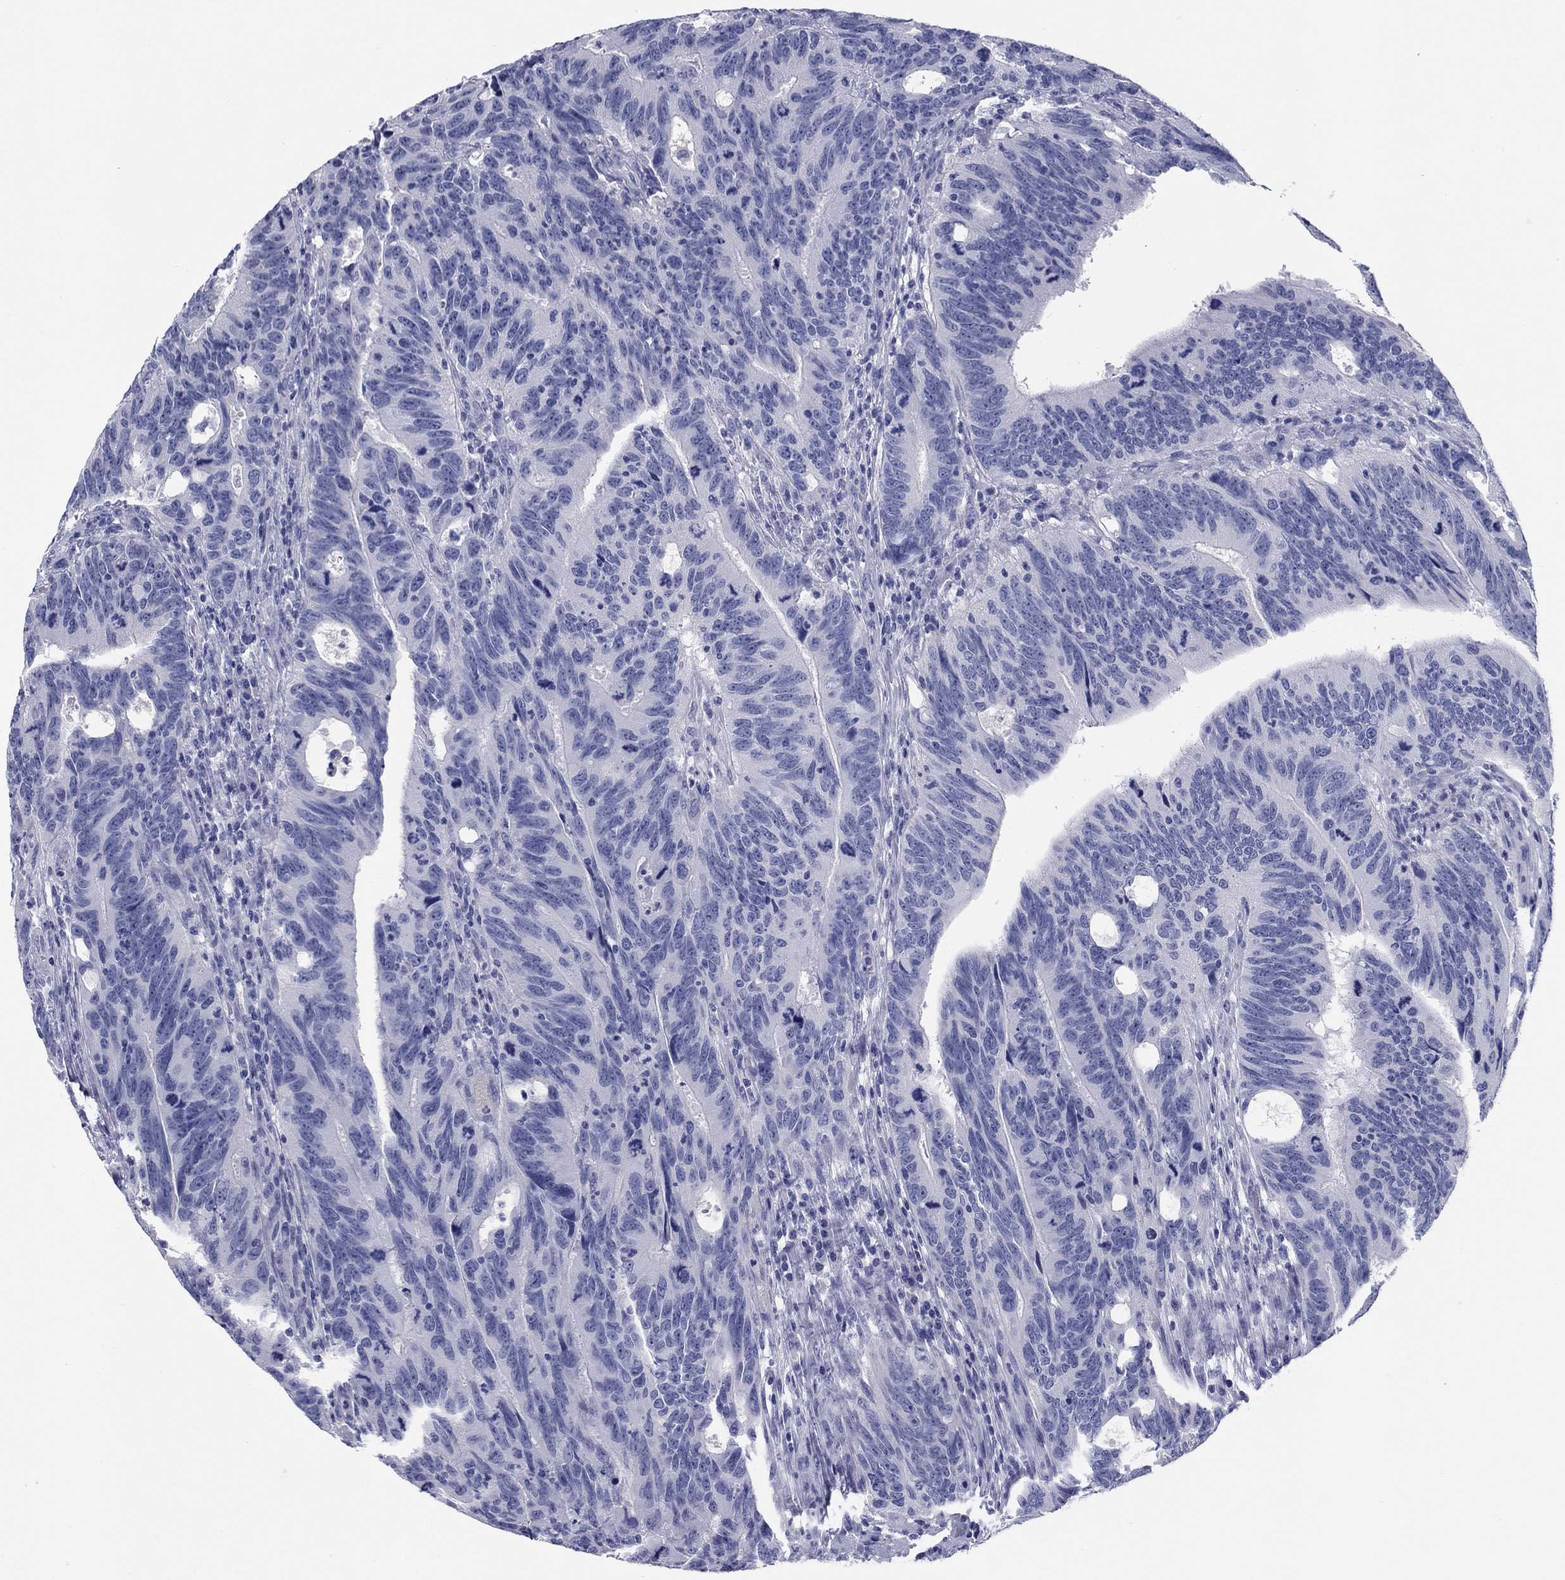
{"staining": {"intensity": "negative", "quantity": "none", "location": "none"}, "tissue": "colorectal cancer", "cell_type": "Tumor cells", "image_type": "cancer", "snomed": [{"axis": "morphology", "description": "Adenocarcinoma, NOS"}, {"axis": "topography", "description": "Colon"}], "caption": "DAB (3,3'-diaminobenzidine) immunohistochemical staining of human colorectal cancer shows no significant staining in tumor cells. The staining is performed using DAB (3,3'-diaminobenzidine) brown chromogen with nuclei counter-stained in using hematoxylin.", "gene": "KCNH1", "patient": {"sex": "female", "age": 77}}